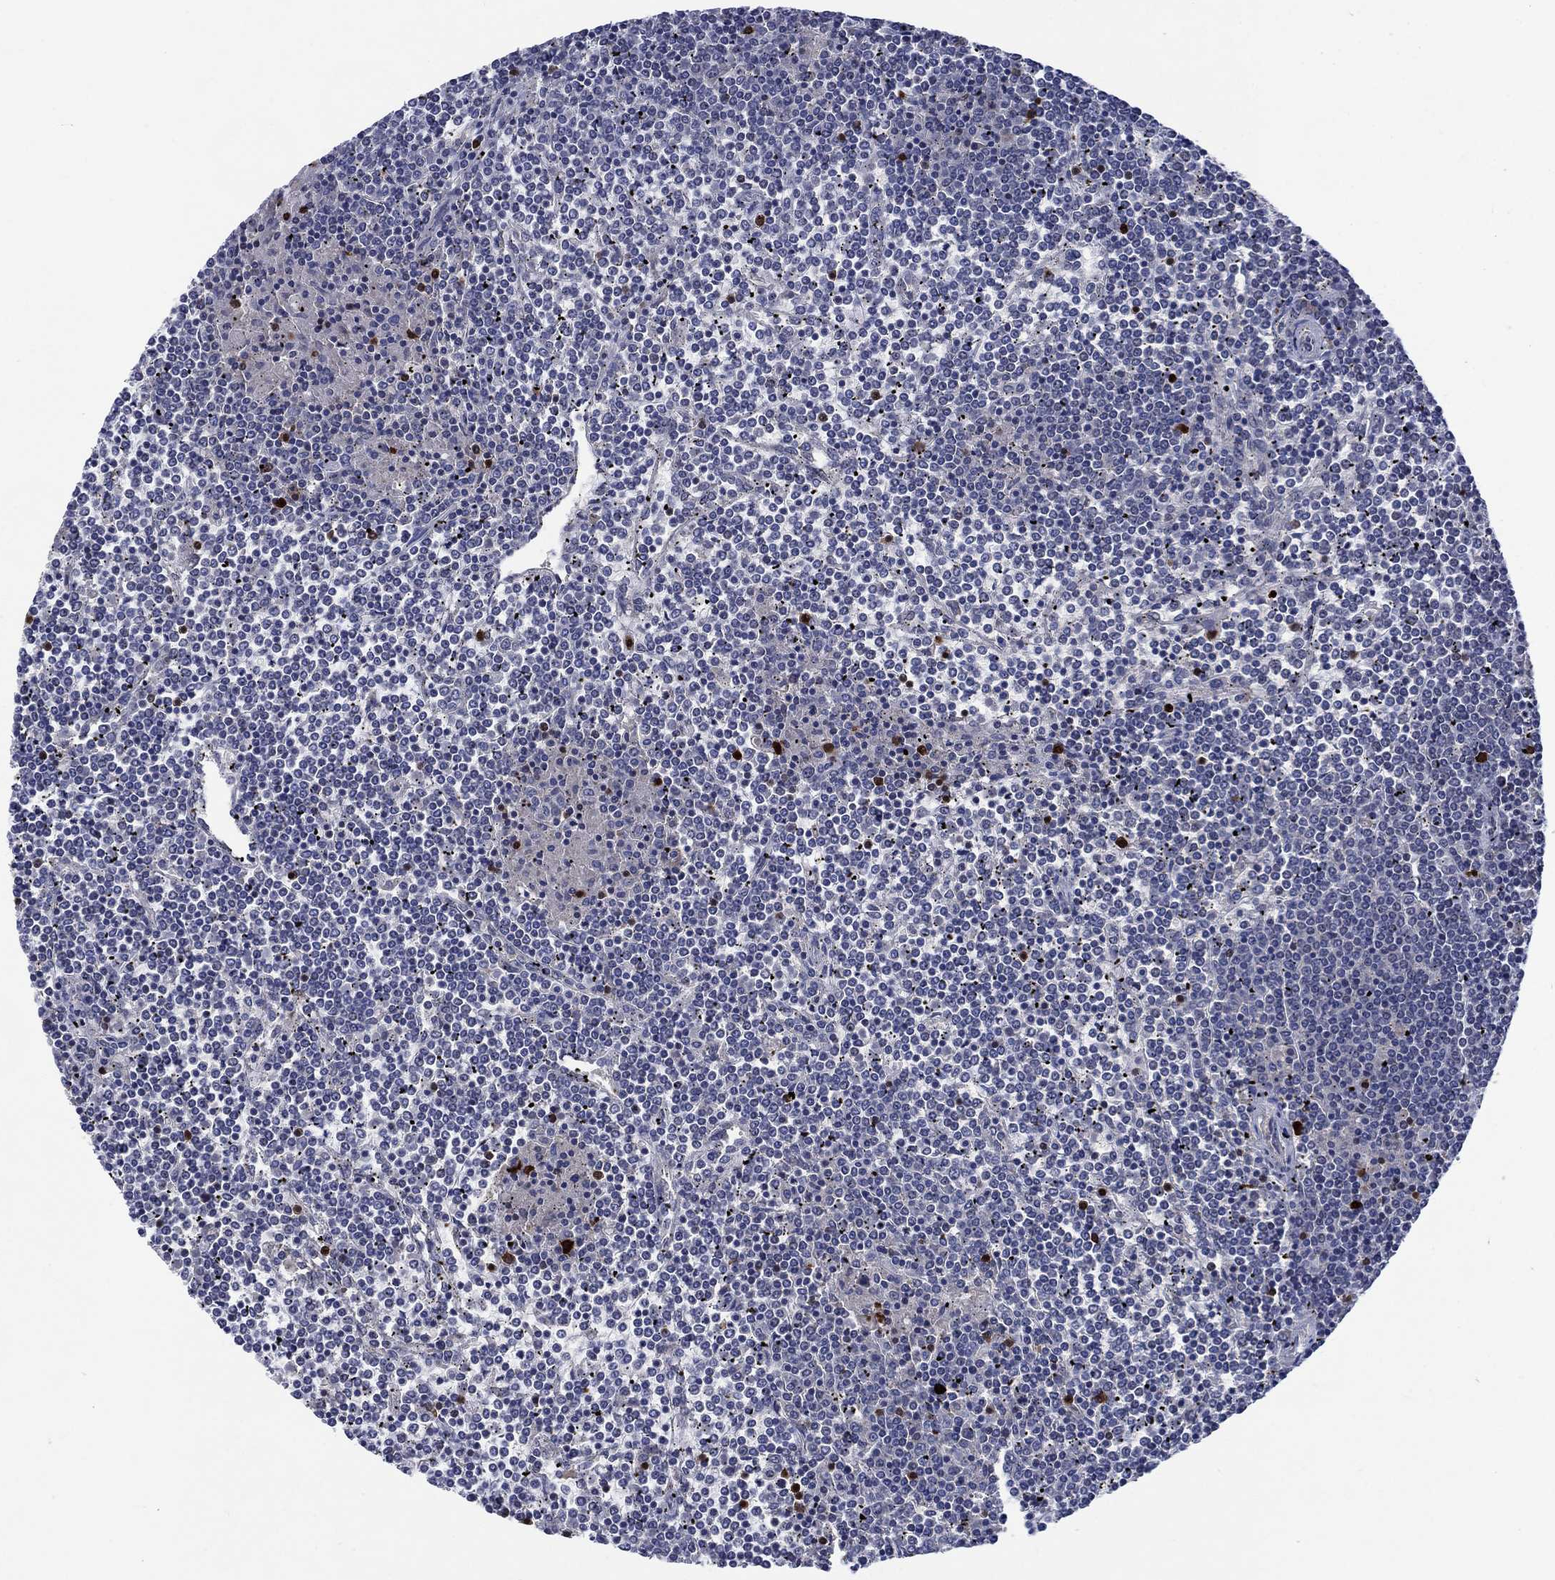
{"staining": {"intensity": "negative", "quantity": "none", "location": "none"}, "tissue": "lymphoma", "cell_type": "Tumor cells", "image_type": "cancer", "snomed": [{"axis": "morphology", "description": "Malignant lymphoma, non-Hodgkin's type, Low grade"}, {"axis": "topography", "description": "Spleen"}], "caption": "Histopathology image shows no protein expression in tumor cells of low-grade malignant lymphoma, non-Hodgkin's type tissue.", "gene": "HTN1", "patient": {"sex": "female", "age": 19}}